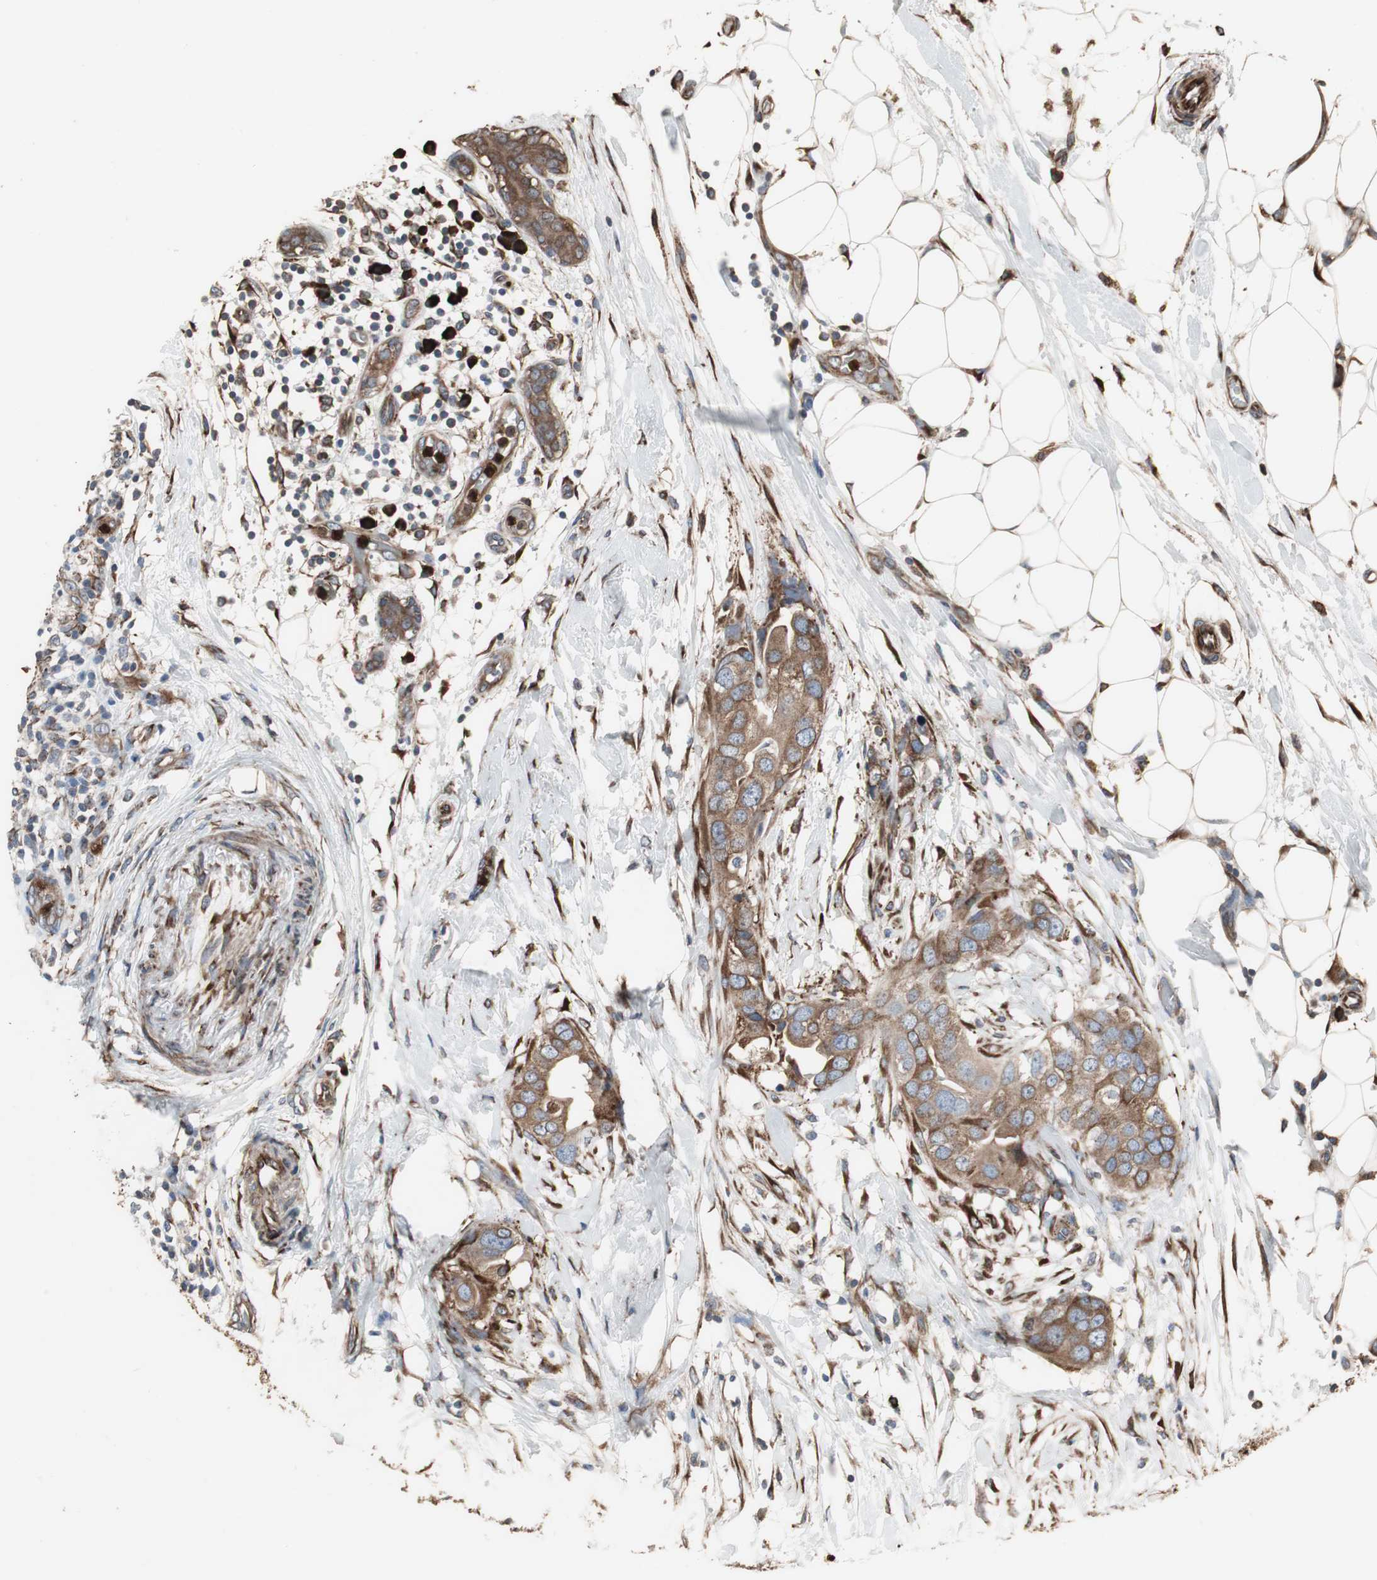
{"staining": {"intensity": "moderate", "quantity": ">75%", "location": "cytoplasmic/membranous"}, "tissue": "breast cancer", "cell_type": "Tumor cells", "image_type": "cancer", "snomed": [{"axis": "morphology", "description": "Duct carcinoma"}, {"axis": "topography", "description": "Breast"}], "caption": "Breast cancer tissue demonstrates moderate cytoplasmic/membranous staining in about >75% of tumor cells, visualized by immunohistochemistry. The staining was performed using DAB to visualize the protein expression in brown, while the nuclei were stained in blue with hematoxylin (Magnification: 20x).", "gene": "CALU", "patient": {"sex": "female", "age": 40}}